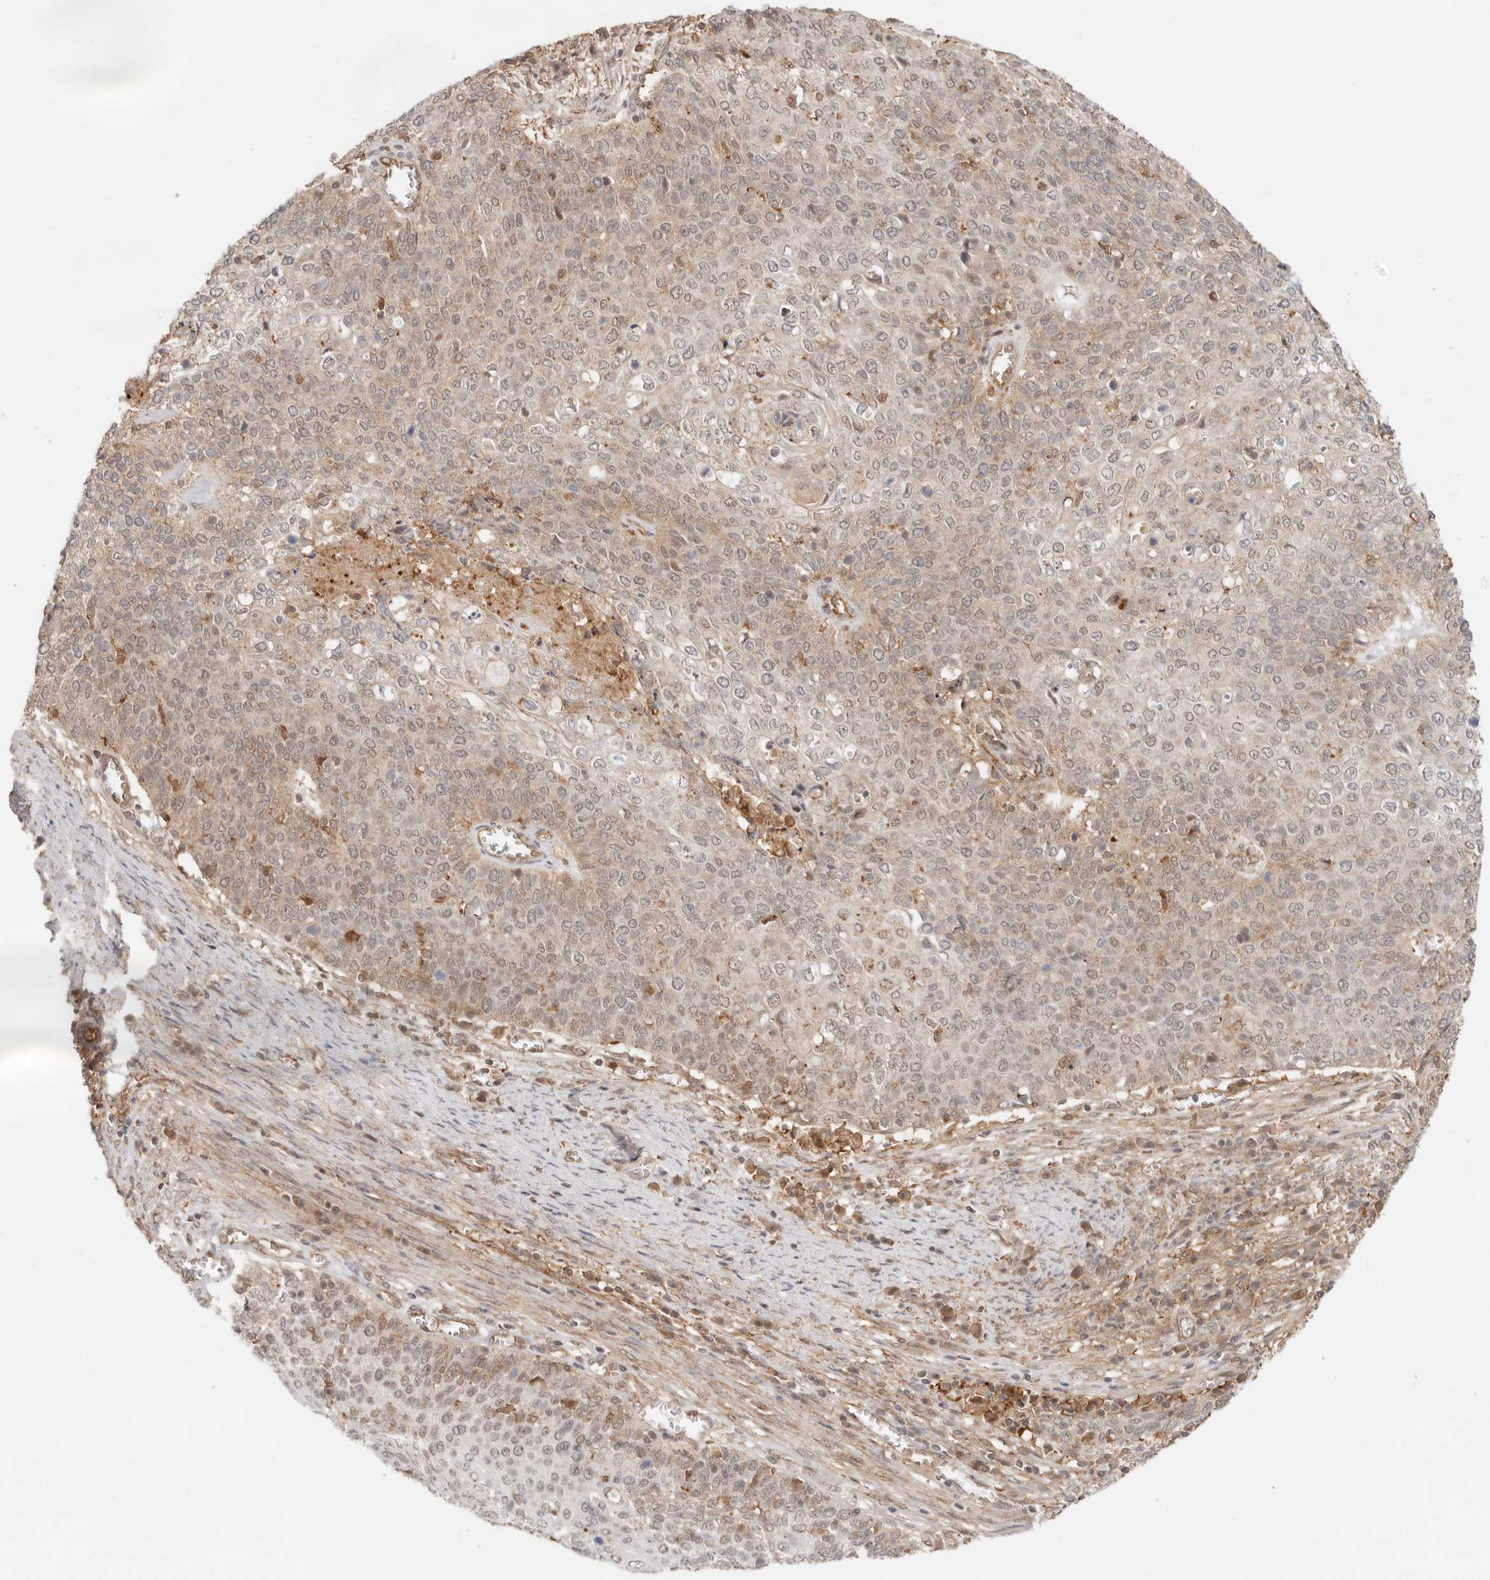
{"staining": {"intensity": "weak", "quantity": "25%-75%", "location": "nuclear"}, "tissue": "cervical cancer", "cell_type": "Tumor cells", "image_type": "cancer", "snomed": [{"axis": "morphology", "description": "Squamous cell carcinoma, NOS"}, {"axis": "topography", "description": "Cervix"}], "caption": "Immunohistochemical staining of cervical cancer (squamous cell carcinoma) shows low levels of weak nuclear staining in about 25%-75% of tumor cells.", "gene": "HEXD", "patient": {"sex": "female", "age": 39}}